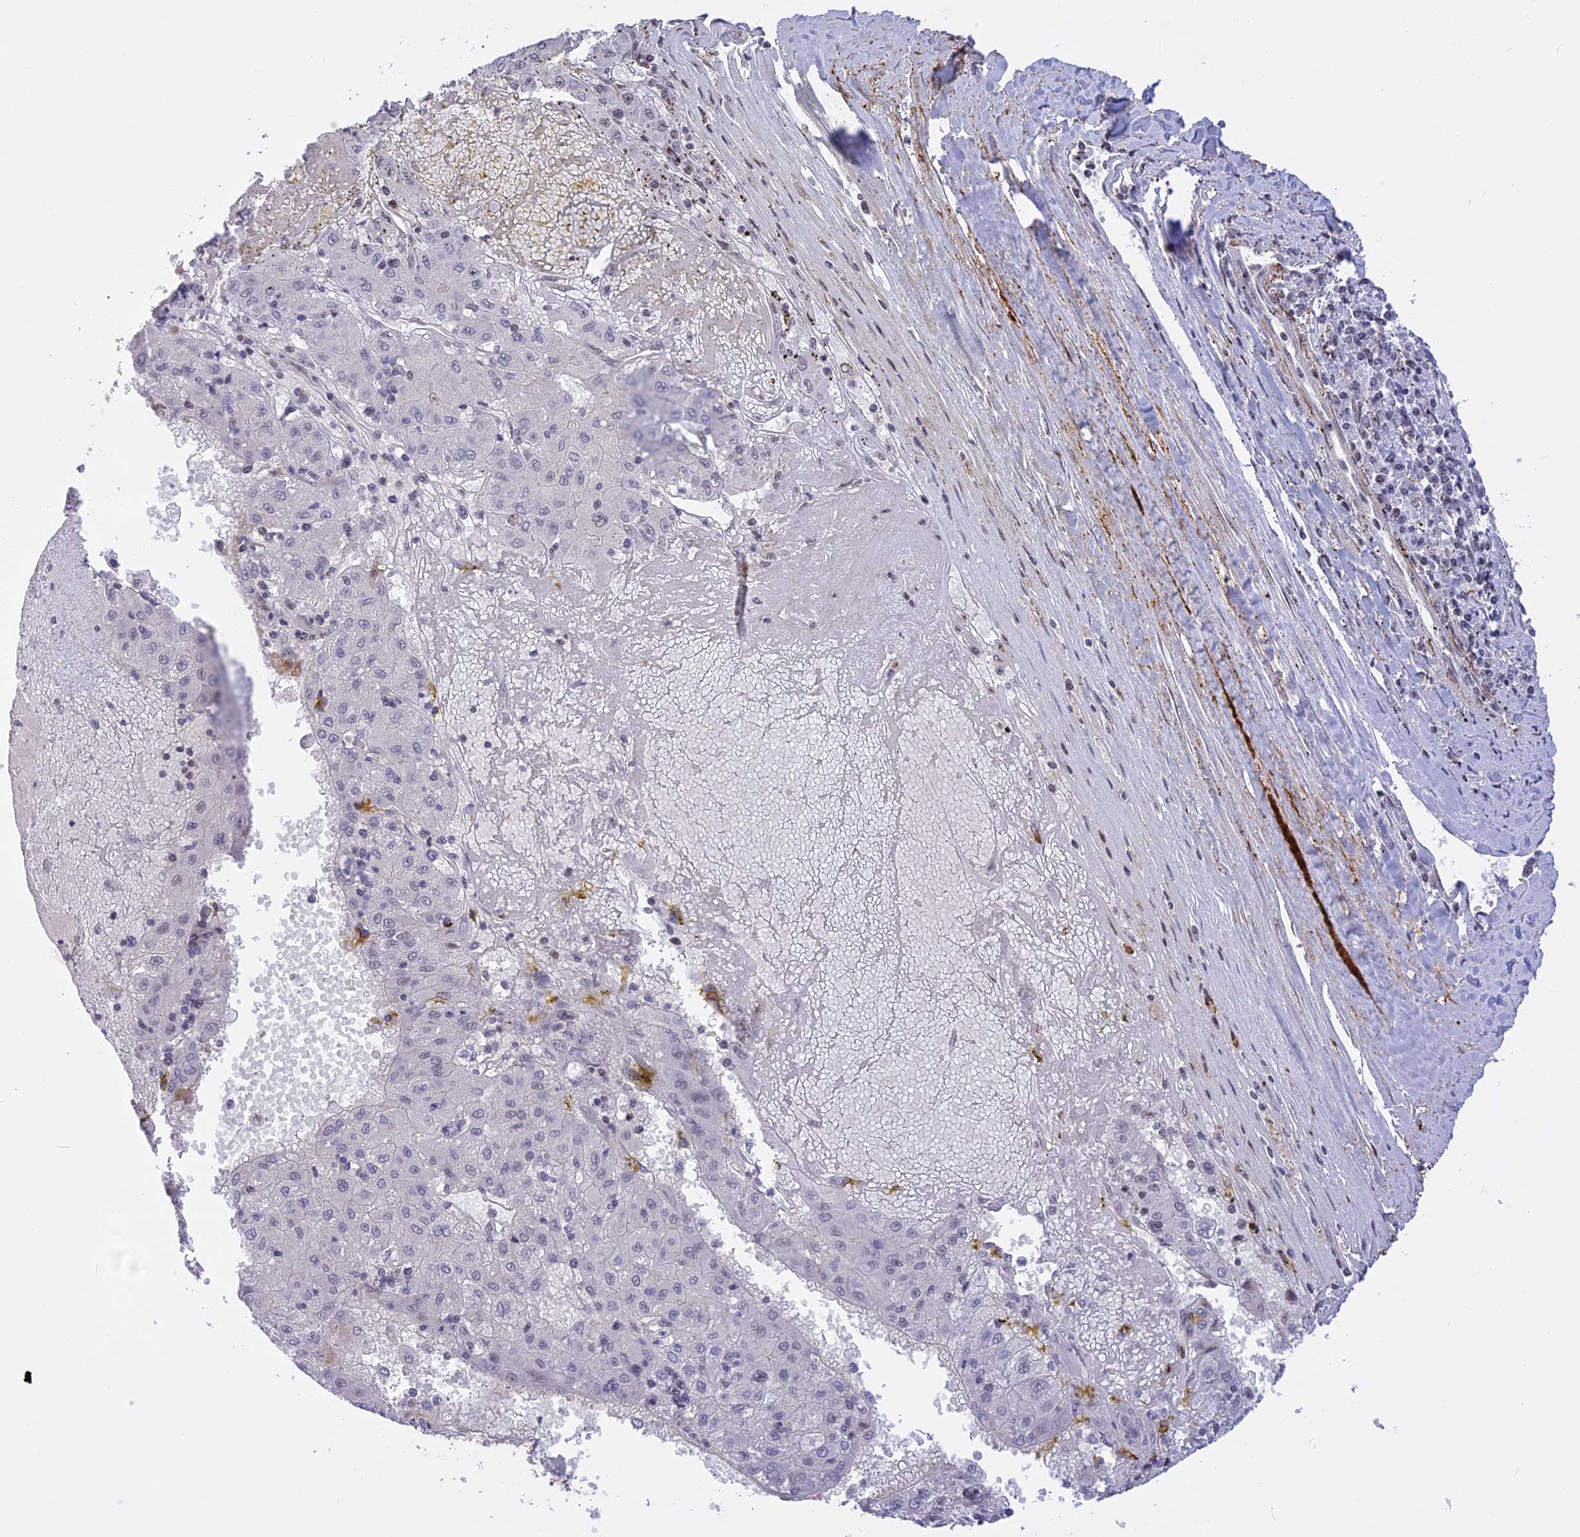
{"staining": {"intensity": "negative", "quantity": "none", "location": "none"}, "tissue": "liver cancer", "cell_type": "Tumor cells", "image_type": "cancer", "snomed": [{"axis": "morphology", "description": "Carcinoma, Hepatocellular, NOS"}, {"axis": "topography", "description": "Liver"}], "caption": "High power microscopy histopathology image of an IHC histopathology image of hepatocellular carcinoma (liver), revealing no significant staining in tumor cells.", "gene": "POLR2C", "patient": {"sex": "male", "age": 72}}